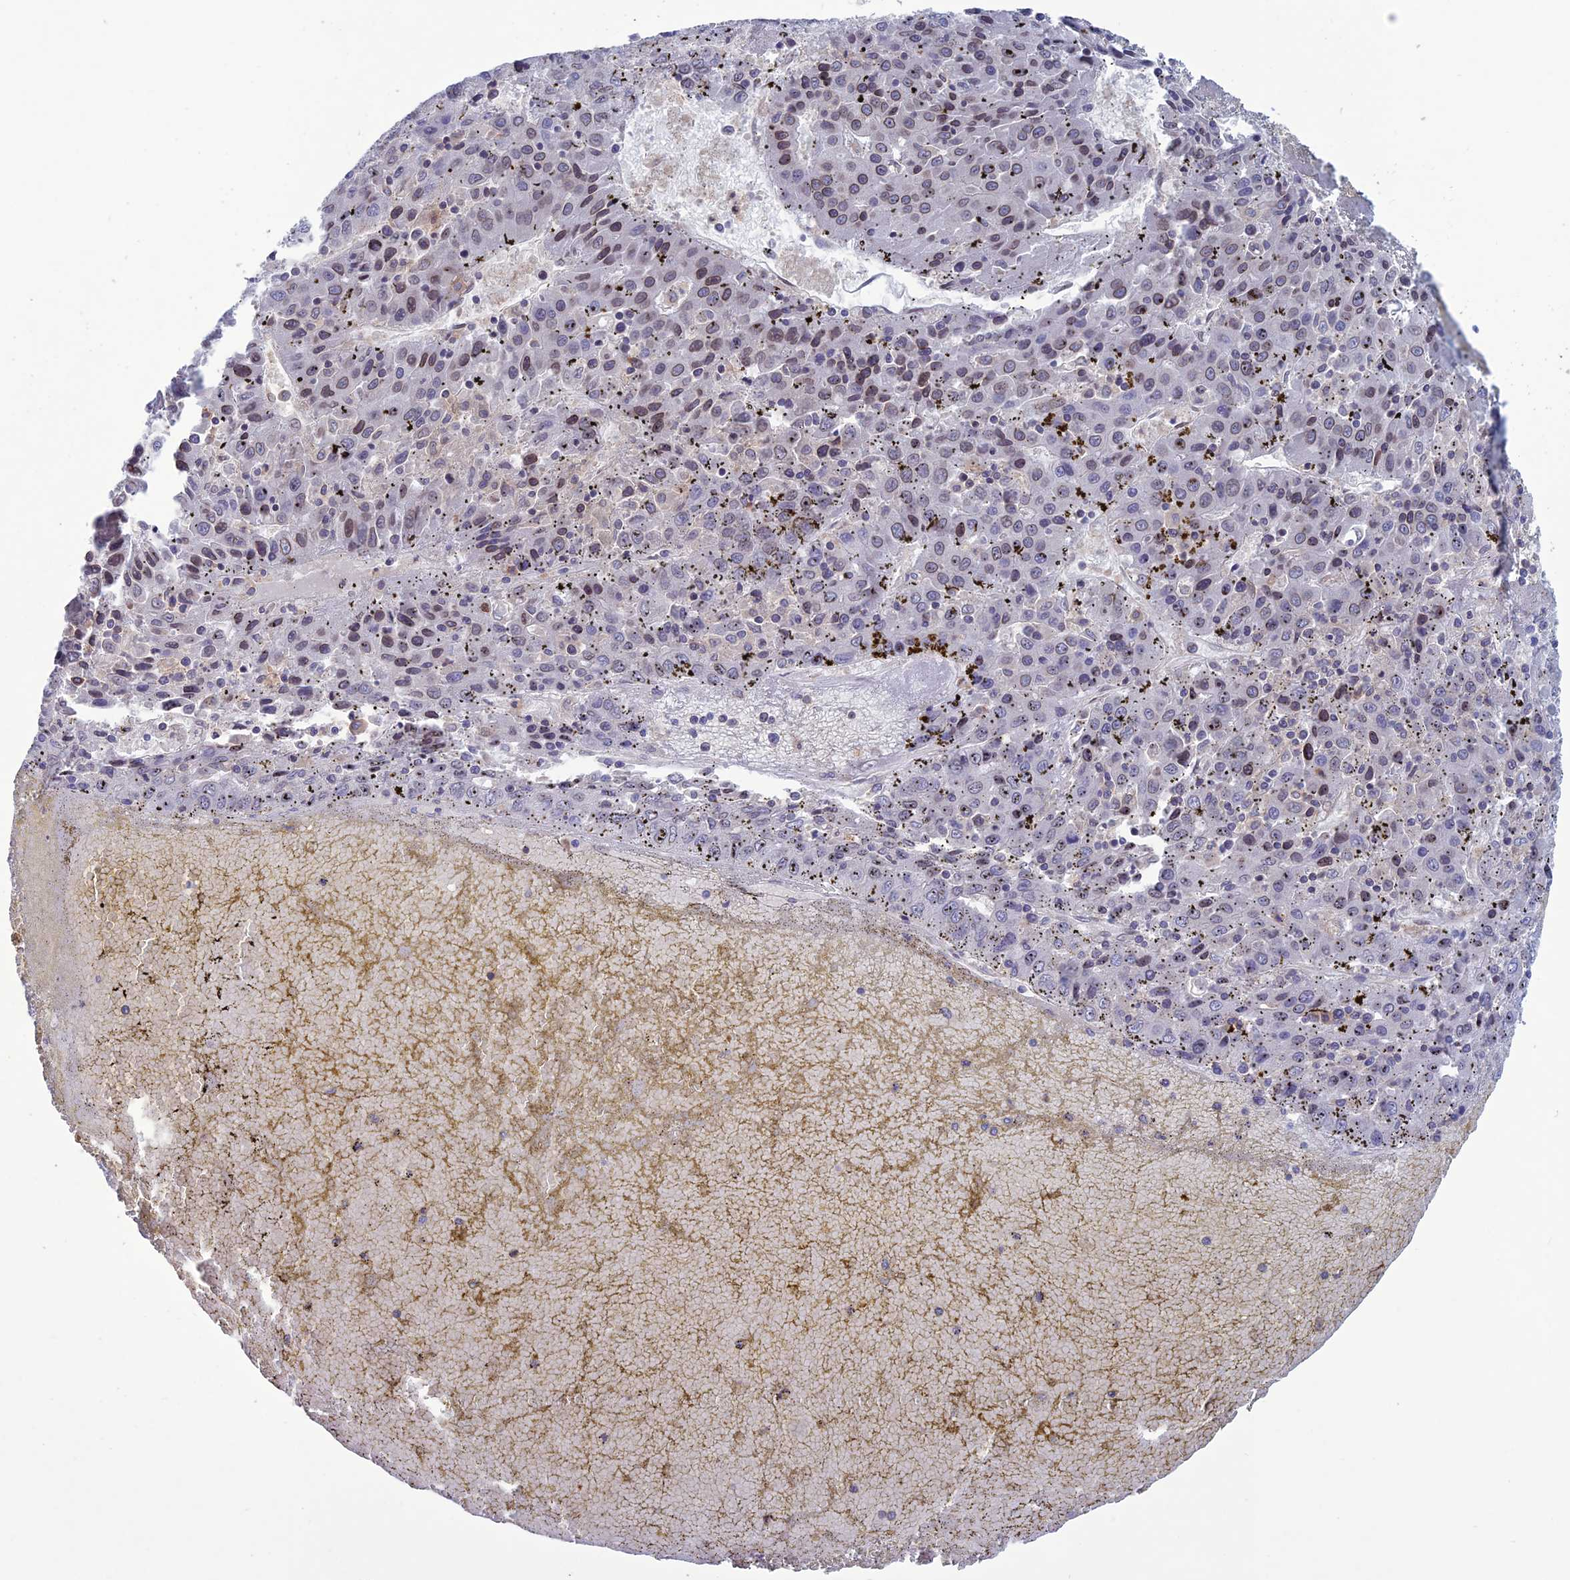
{"staining": {"intensity": "moderate", "quantity": ">75%", "location": "cytoplasmic/membranous,nuclear"}, "tissue": "liver cancer", "cell_type": "Tumor cells", "image_type": "cancer", "snomed": [{"axis": "morphology", "description": "Carcinoma, Hepatocellular, NOS"}, {"axis": "topography", "description": "Liver"}], "caption": "Liver cancer stained with DAB (3,3'-diaminobenzidine) IHC displays medium levels of moderate cytoplasmic/membranous and nuclear expression in about >75% of tumor cells. (DAB IHC with brightfield microscopy, high magnification).", "gene": "WDR46", "patient": {"sex": "female", "age": 53}}